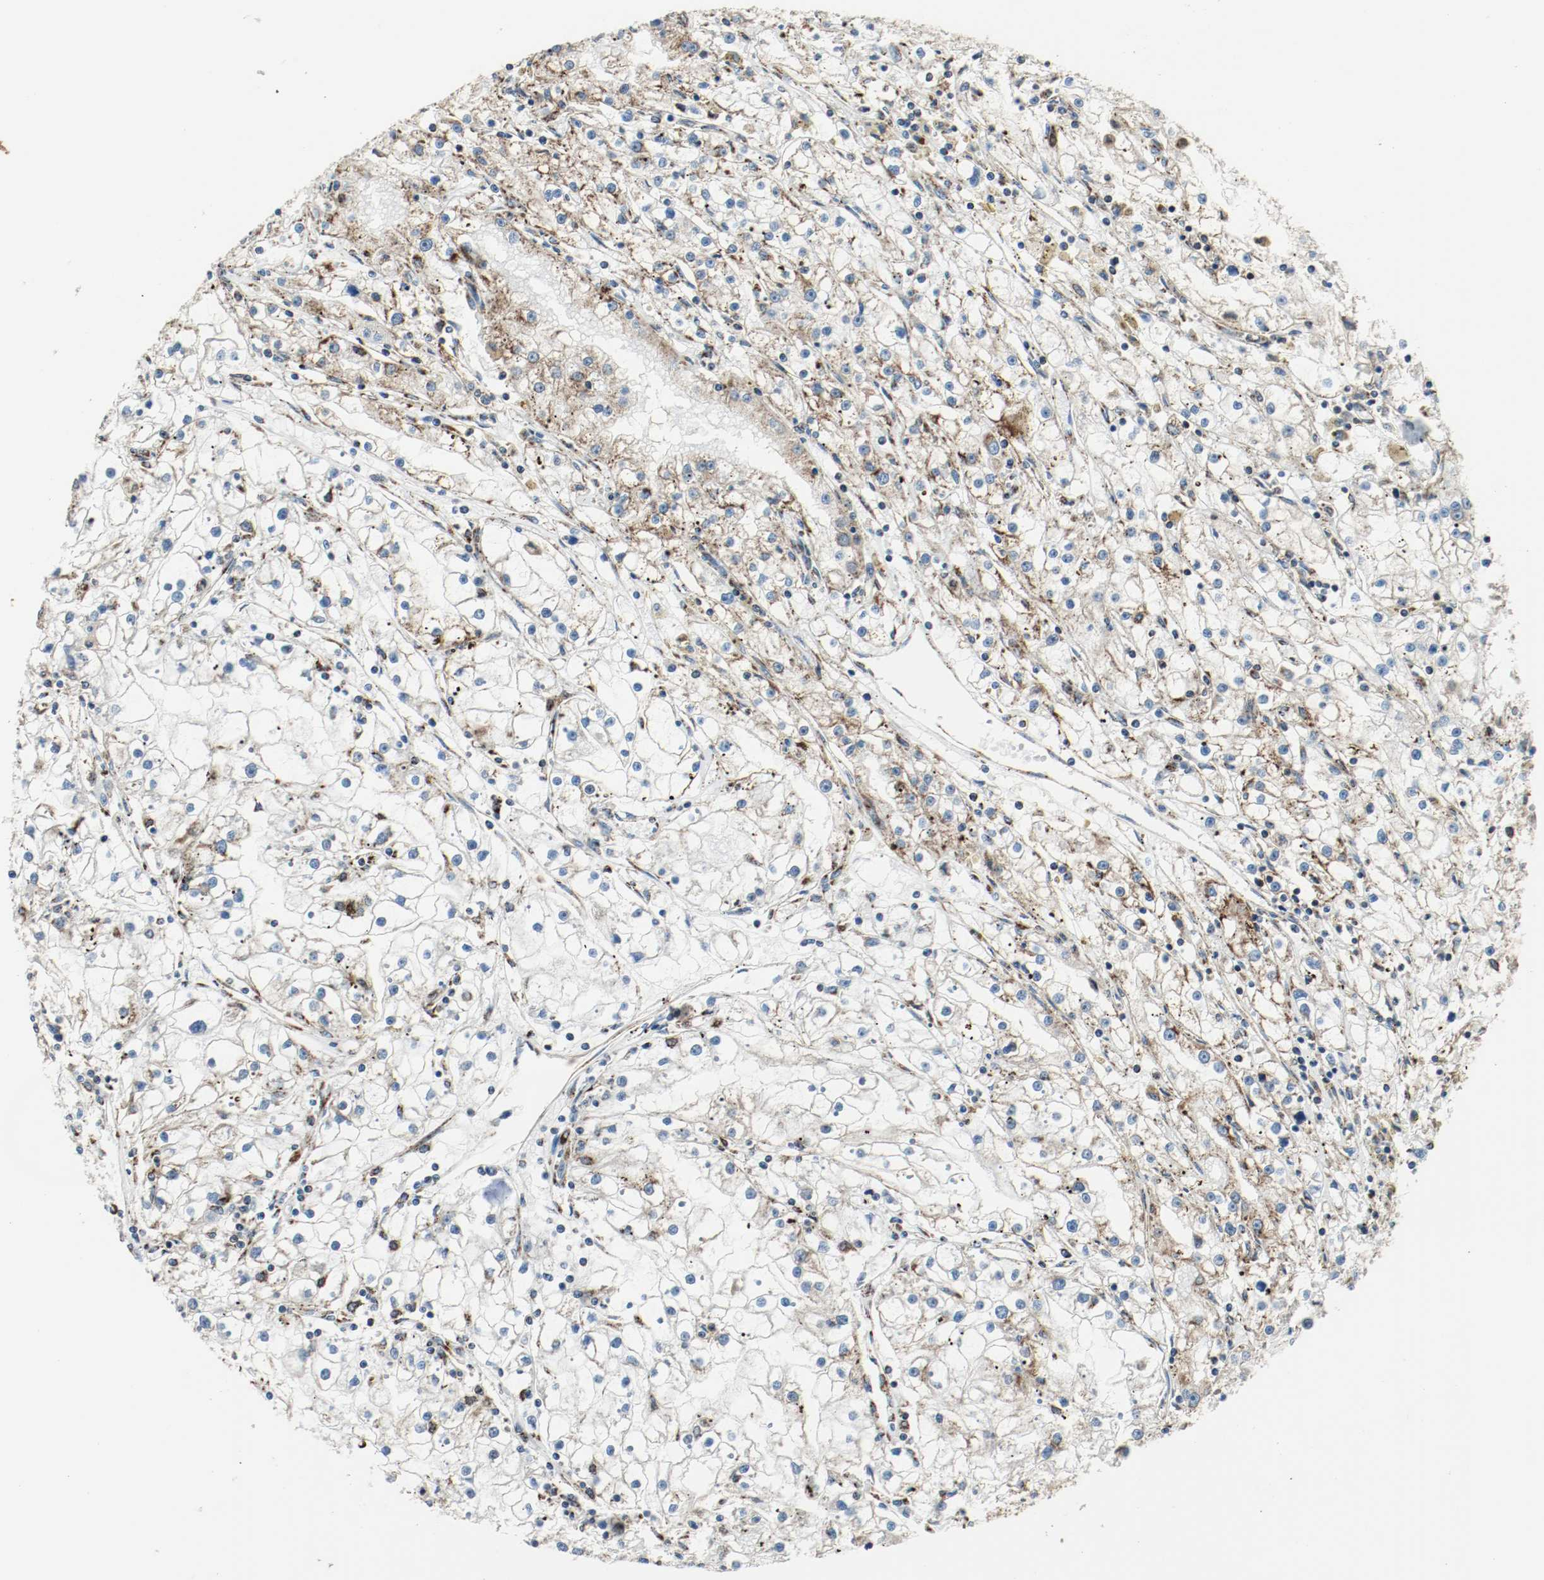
{"staining": {"intensity": "moderate", "quantity": "25%-75%", "location": "cytoplasmic/membranous"}, "tissue": "renal cancer", "cell_type": "Tumor cells", "image_type": "cancer", "snomed": [{"axis": "morphology", "description": "Adenocarcinoma, NOS"}, {"axis": "topography", "description": "Kidney"}], "caption": "Immunohistochemical staining of renal cancer (adenocarcinoma) shows medium levels of moderate cytoplasmic/membranous protein staining in approximately 25%-75% of tumor cells.", "gene": "PLCG1", "patient": {"sex": "male", "age": 56}}